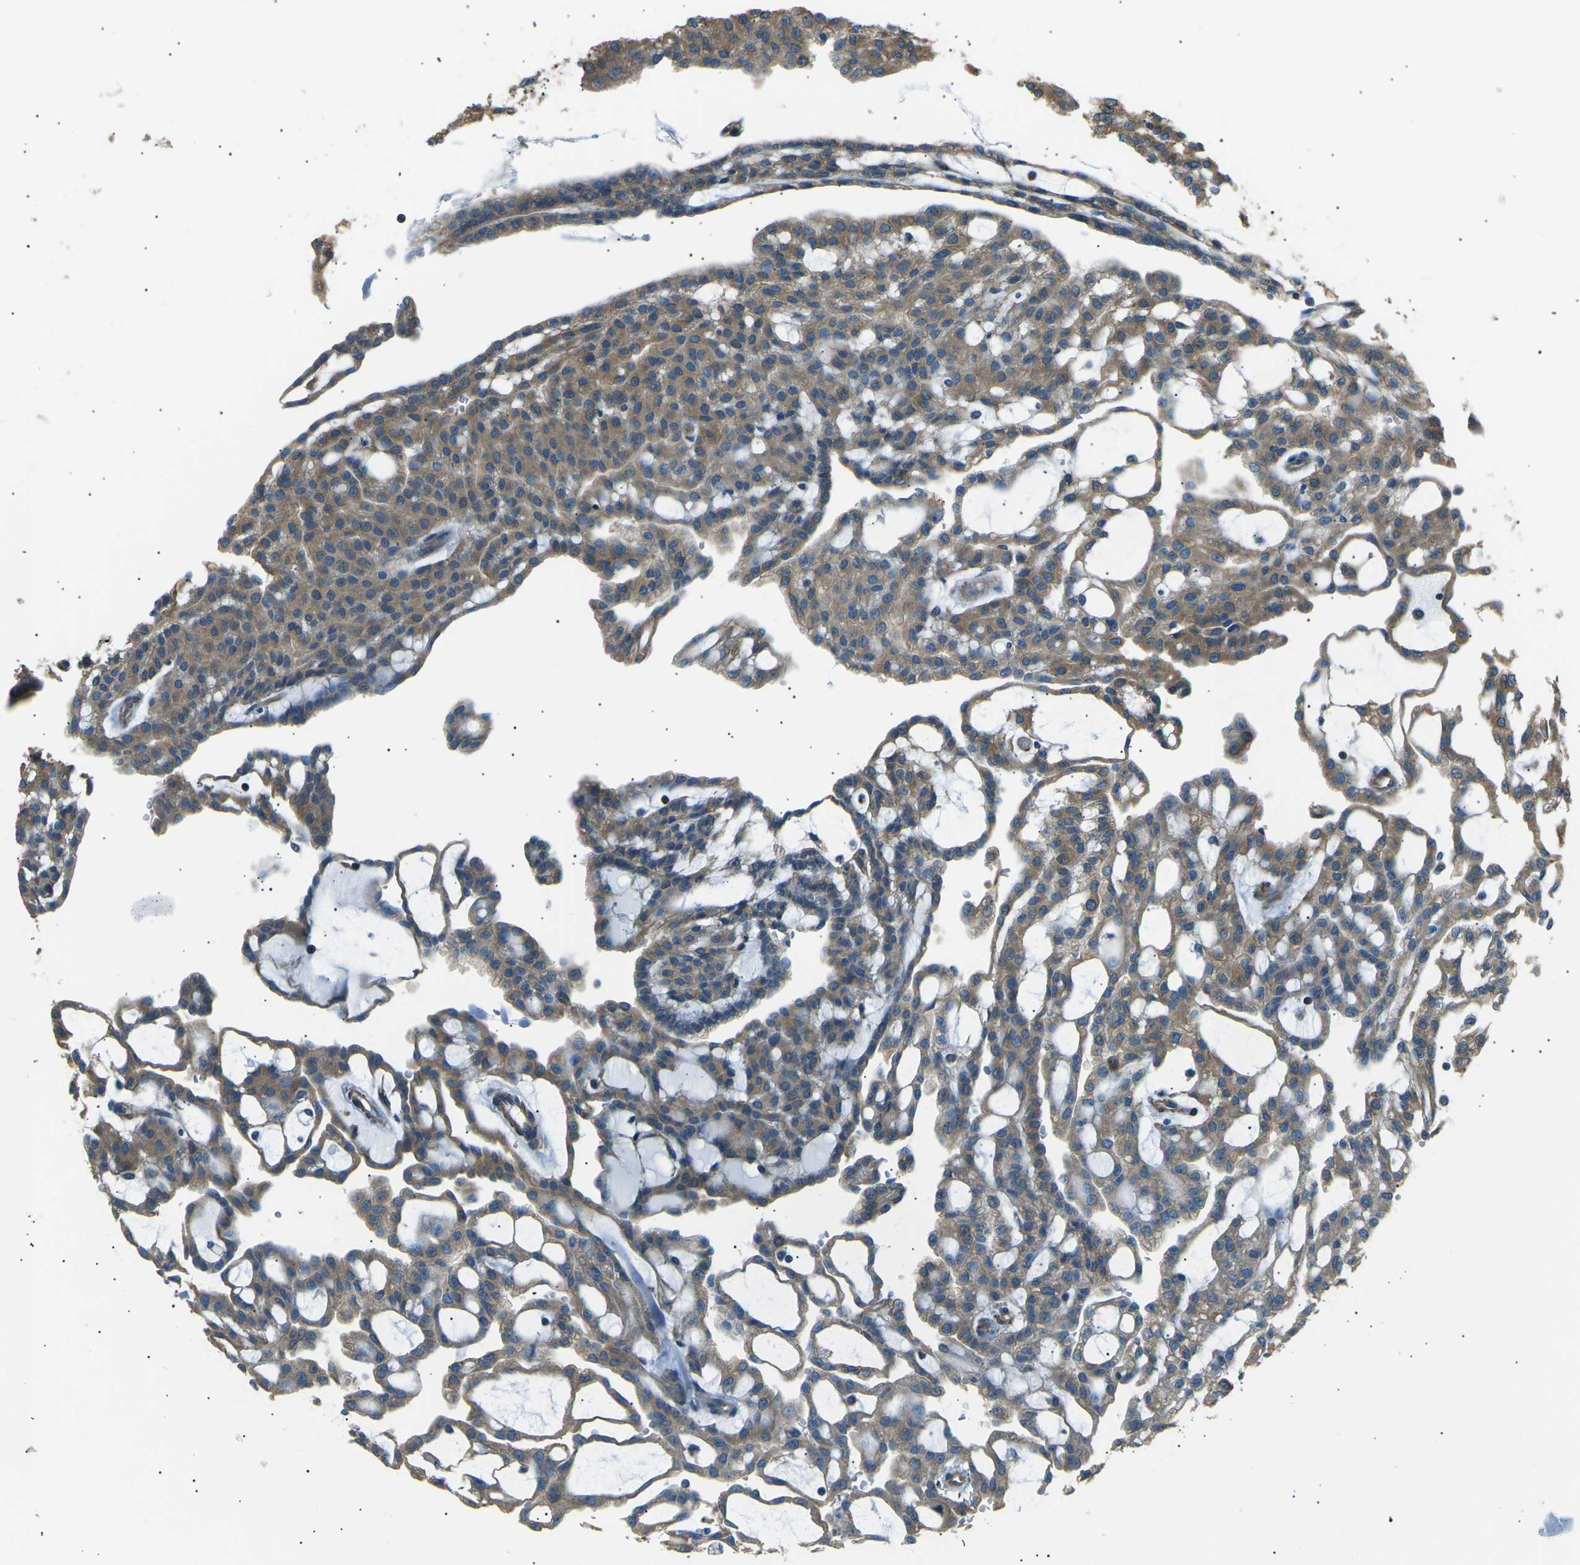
{"staining": {"intensity": "moderate", "quantity": ">75%", "location": "cytoplasmic/membranous"}, "tissue": "renal cancer", "cell_type": "Tumor cells", "image_type": "cancer", "snomed": [{"axis": "morphology", "description": "Adenocarcinoma, NOS"}, {"axis": "topography", "description": "Kidney"}], "caption": "IHC of human adenocarcinoma (renal) shows medium levels of moderate cytoplasmic/membranous staining in about >75% of tumor cells.", "gene": "SLK", "patient": {"sex": "male", "age": 63}}